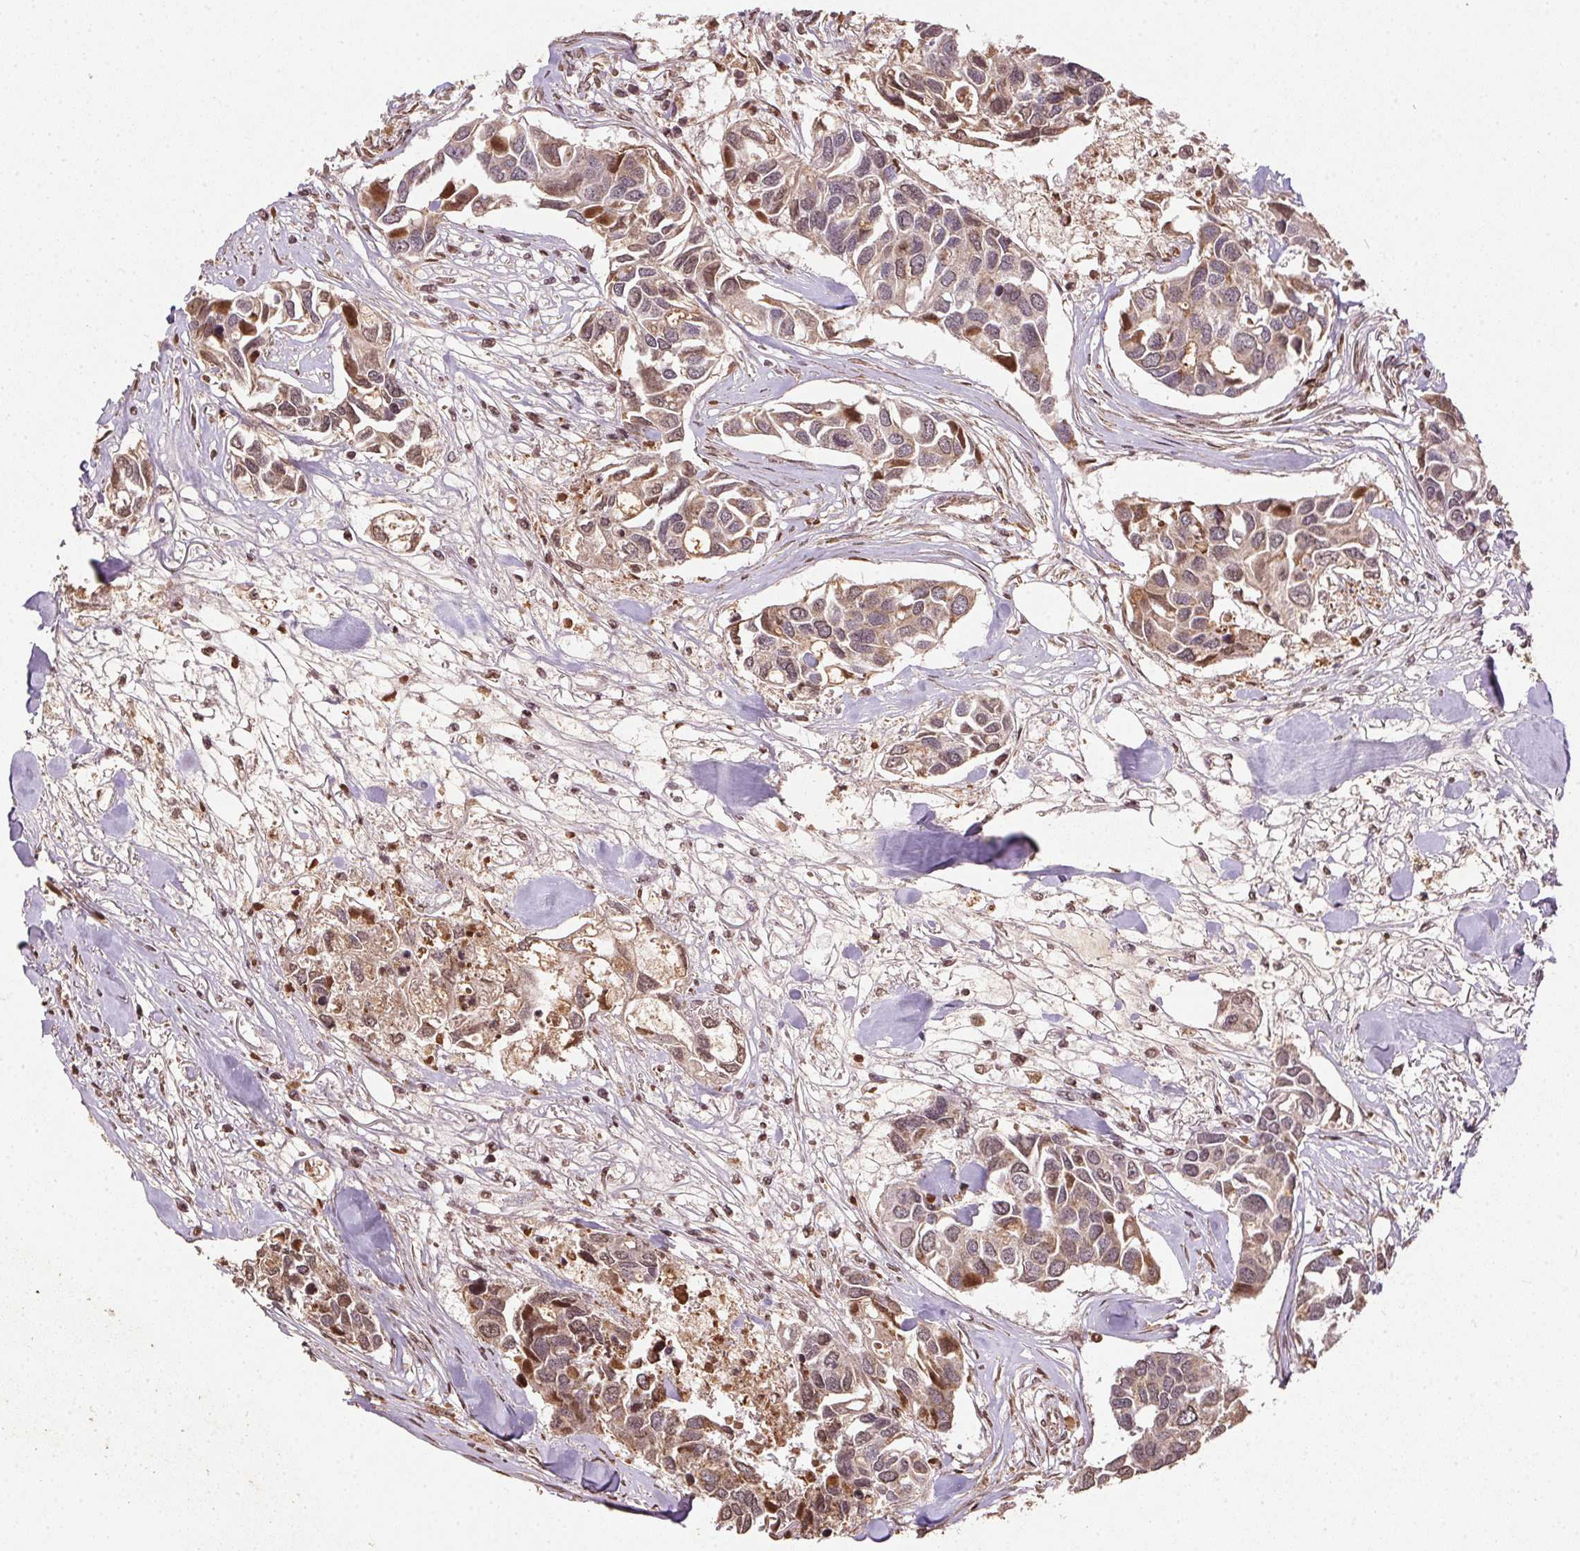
{"staining": {"intensity": "weak", "quantity": ">75%", "location": "cytoplasmic/membranous"}, "tissue": "breast cancer", "cell_type": "Tumor cells", "image_type": "cancer", "snomed": [{"axis": "morphology", "description": "Duct carcinoma"}, {"axis": "topography", "description": "Breast"}], "caption": "Immunohistochemistry (IHC) photomicrograph of intraductal carcinoma (breast) stained for a protein (brown), which reveals low levels of weak cytoplasmic/membranous positivity in approximately >75% of tumor cells.", "gene": "SPRED2", "patient": {"sex": "female", "age": 83}}